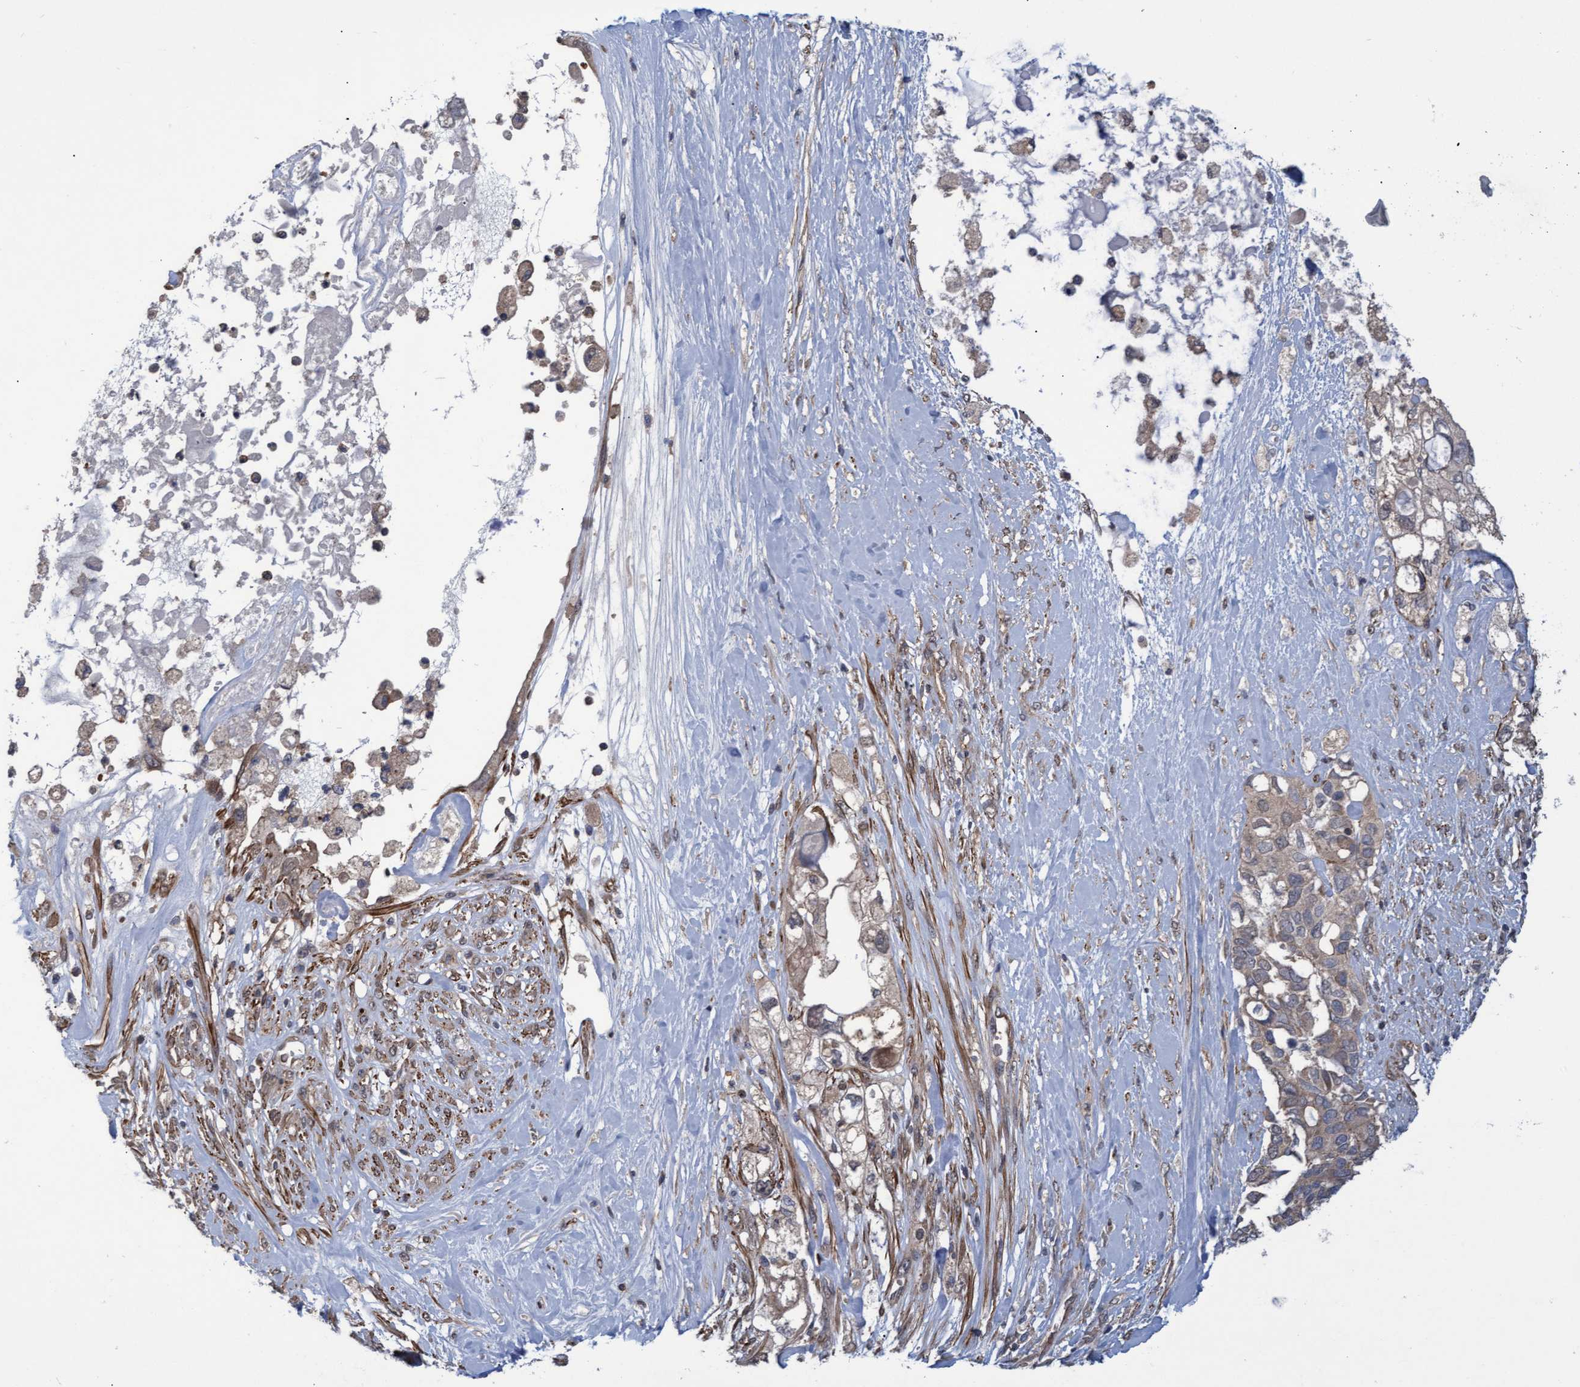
{"staining": {"intensity": "weak", "quantity": "<25%", "location": "cytoplasmic/membranous"}, "tissue": "pancreatic cancer", "cell_type": "Tumor cells", "image_type": "cancer", "snomed": [{"axis": "morphology", "description": "Adenocarcinoma, NOS"}, {"axis": "topography", "description": "Pancreas"}], "caption": "Immunohistochemistry (IHC) histopathology image of pancreatic adenocarcinoma stained for a protein (brown), which demonstrates no staining in tumor cells.", "gene": "NAA15", "patient": {"sex": "female", "age": 56}}